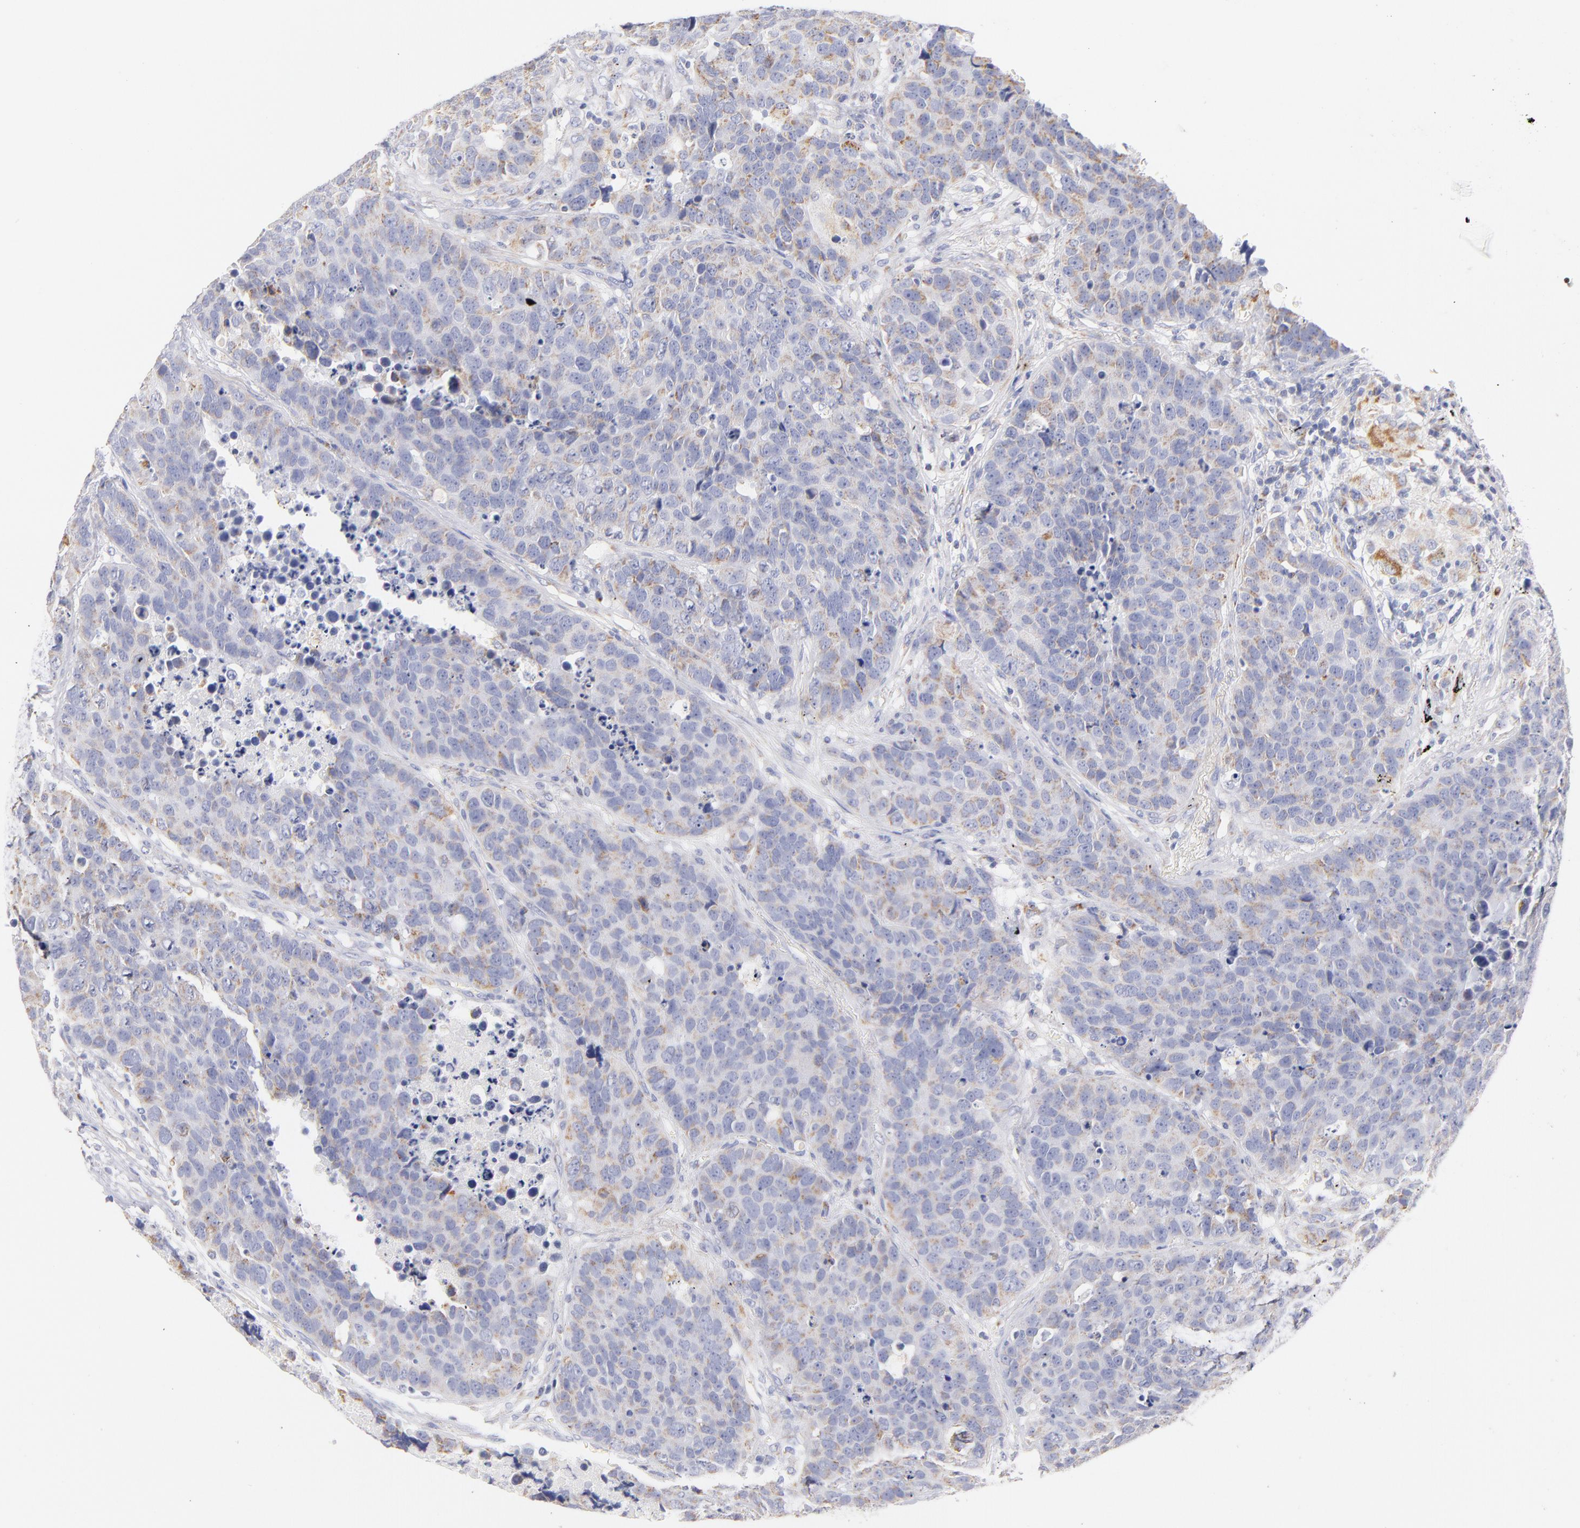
{"staining": {"intensity": "weak", "quantity": "<25%", "location": "cytoplasmic/membranous"}, "tissue": "carcinoid", "cell_type": "Tumor cells", "image_type": "cancer", "snomed": [{"axis": "morphology", "description": "Carcinoid, malignant, NOS"}, {"axis": "topography", "description": "Lung"}], "caption": "Immunohistochemical staining of human carcinoid displays no significant expression in tumor cells.", "gene": "AIFM1", "patient": {"sex": "male", "age": 60}}